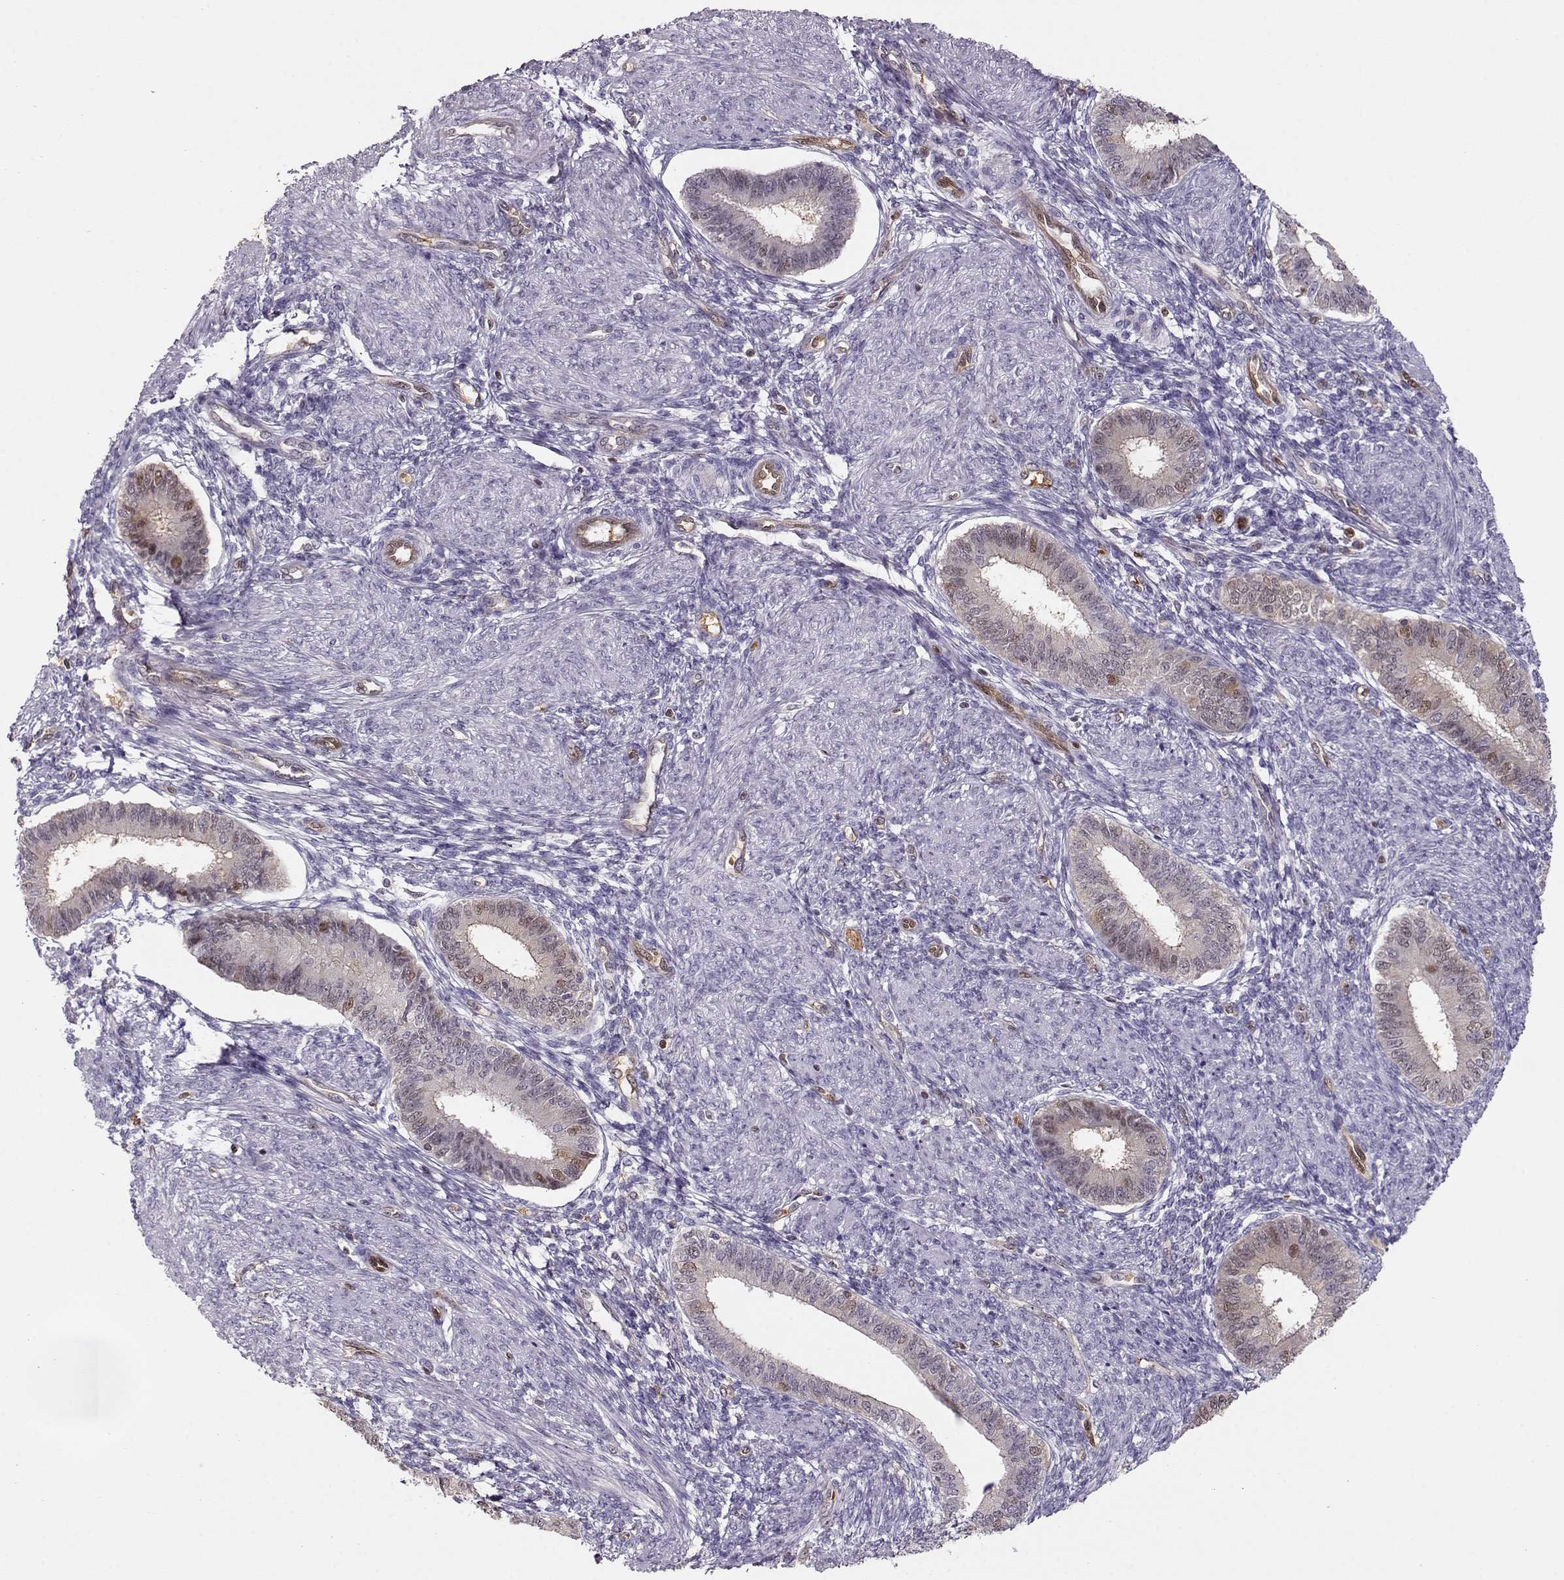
{"staining": {"intensity": "negative", "quantity": "none", "location": "none"}, "tissue": "endometrium", "cell_type": "Cells in endometrial stroma", "image_type": "normal", "snomed": [{"axis": "morphology", "description": "Normal tissue, NOS"}, {"axis": "topography", "description": "Endometrium"}], "caption": "This histopathology image is of benign endometrium stained with immunohistochemistry (IHC) to label a protein in brown with the nuclei are counter-stained blue. There is no expression in cells in endometrial stroma. Nuclei are stained in blue.", "gene": "PNP", "patient": {"sex": "female", "age": 39}}